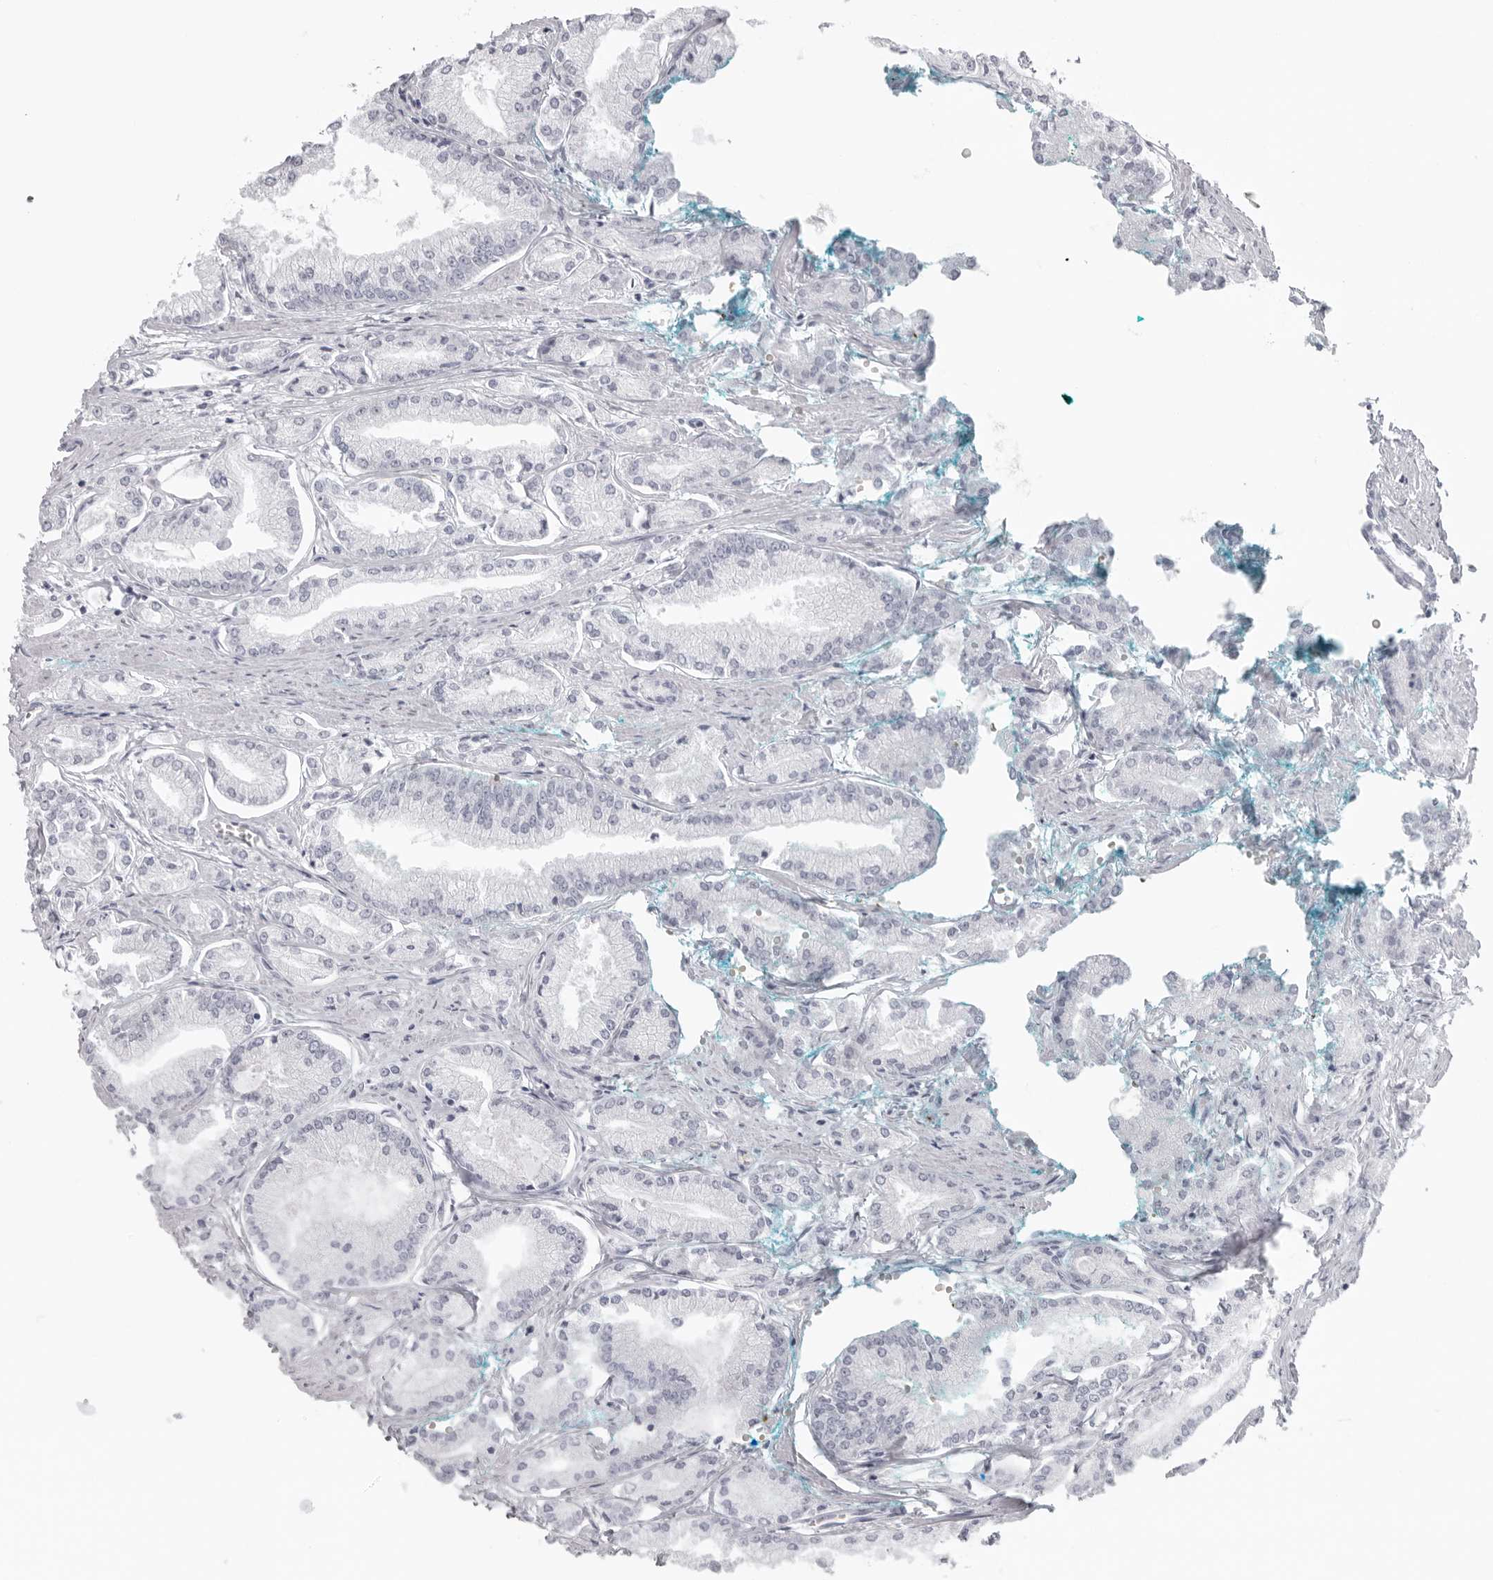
{"staining": {"intensity": "negative", "quantity": "none", "location": "none"}, "tissue": "prostate cancer", "cell_type": "Tumor cells", "image_type": "cancer", "snomed": [{"axis": "morphology", "description": "Adenocarcinoma, Low grade"}, {"axis": "topography", "description": "Prostate"}], "caption": "Prostate cancer was stained to show a protein in brown. There is no significant expression in tumor cells. (DAB (3,3'-diaminobenzidine) immunohistochemistry (IHC) with hematoxylin counter stain).", "gene": "EPB41", "patient": {"sex": "male", "age": 52}}